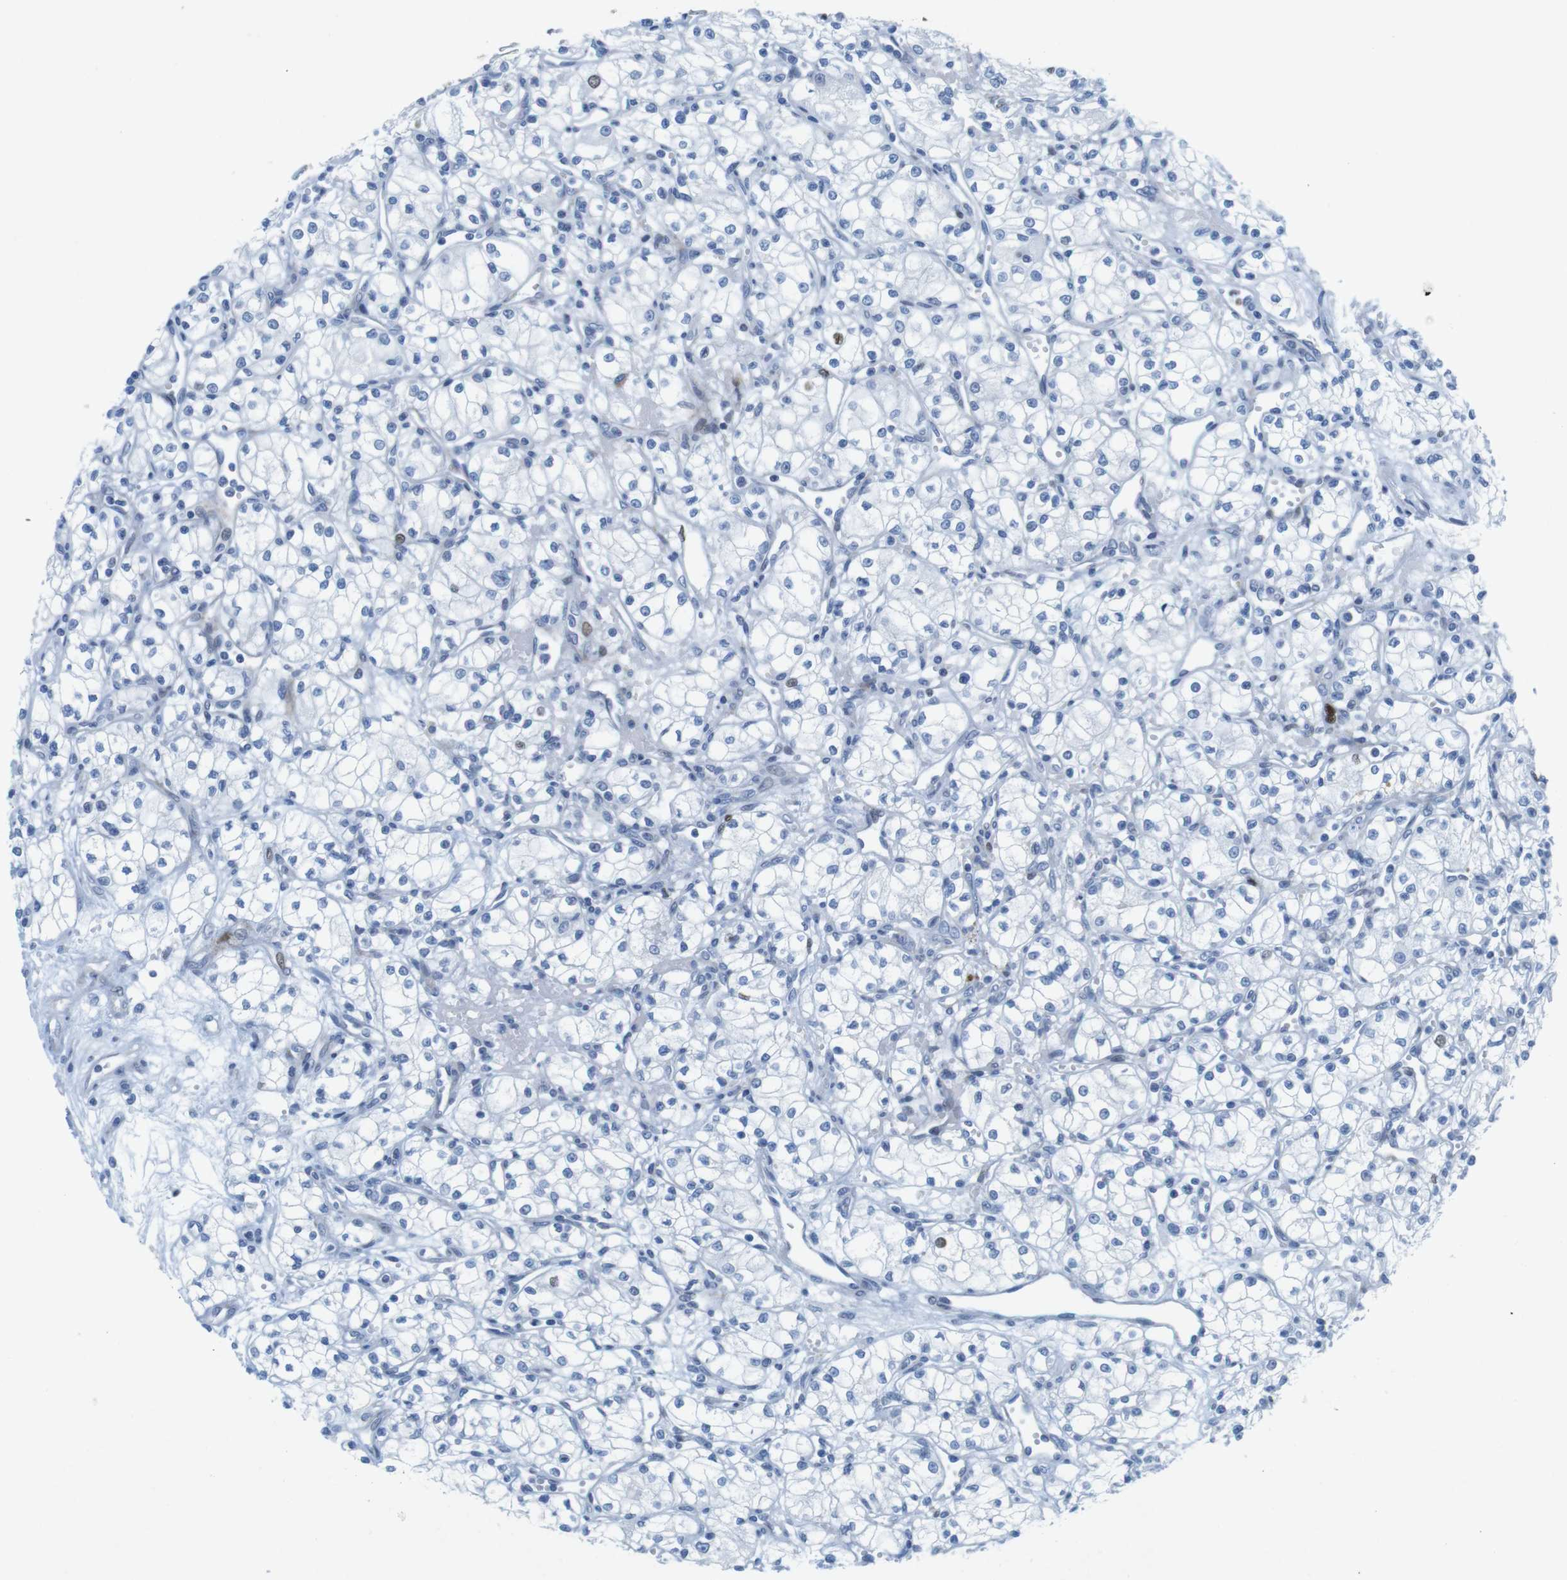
{"staining": {"intensity": "moderate", "quantity": "<25%", "location": "nuclear"}, "tissue": "renal cancer", "cell_type": "Tumor cells", "image_type": "cancer", "snomed": [{"axis": "morphology", "description": "Normal tissue, NOS"}, {"axis": "morphology", "description": "Adenocarcinoma, NOS"}, {"axis": "topography", "description": "Kidney"}], "caption": "Renal cancer stained with immunohistochemistry displays moderate nuclear expression in approximately <25% of tumor cells.", "gene": "CHAF1A", "patient": {"sex": "male", "age": 59}}